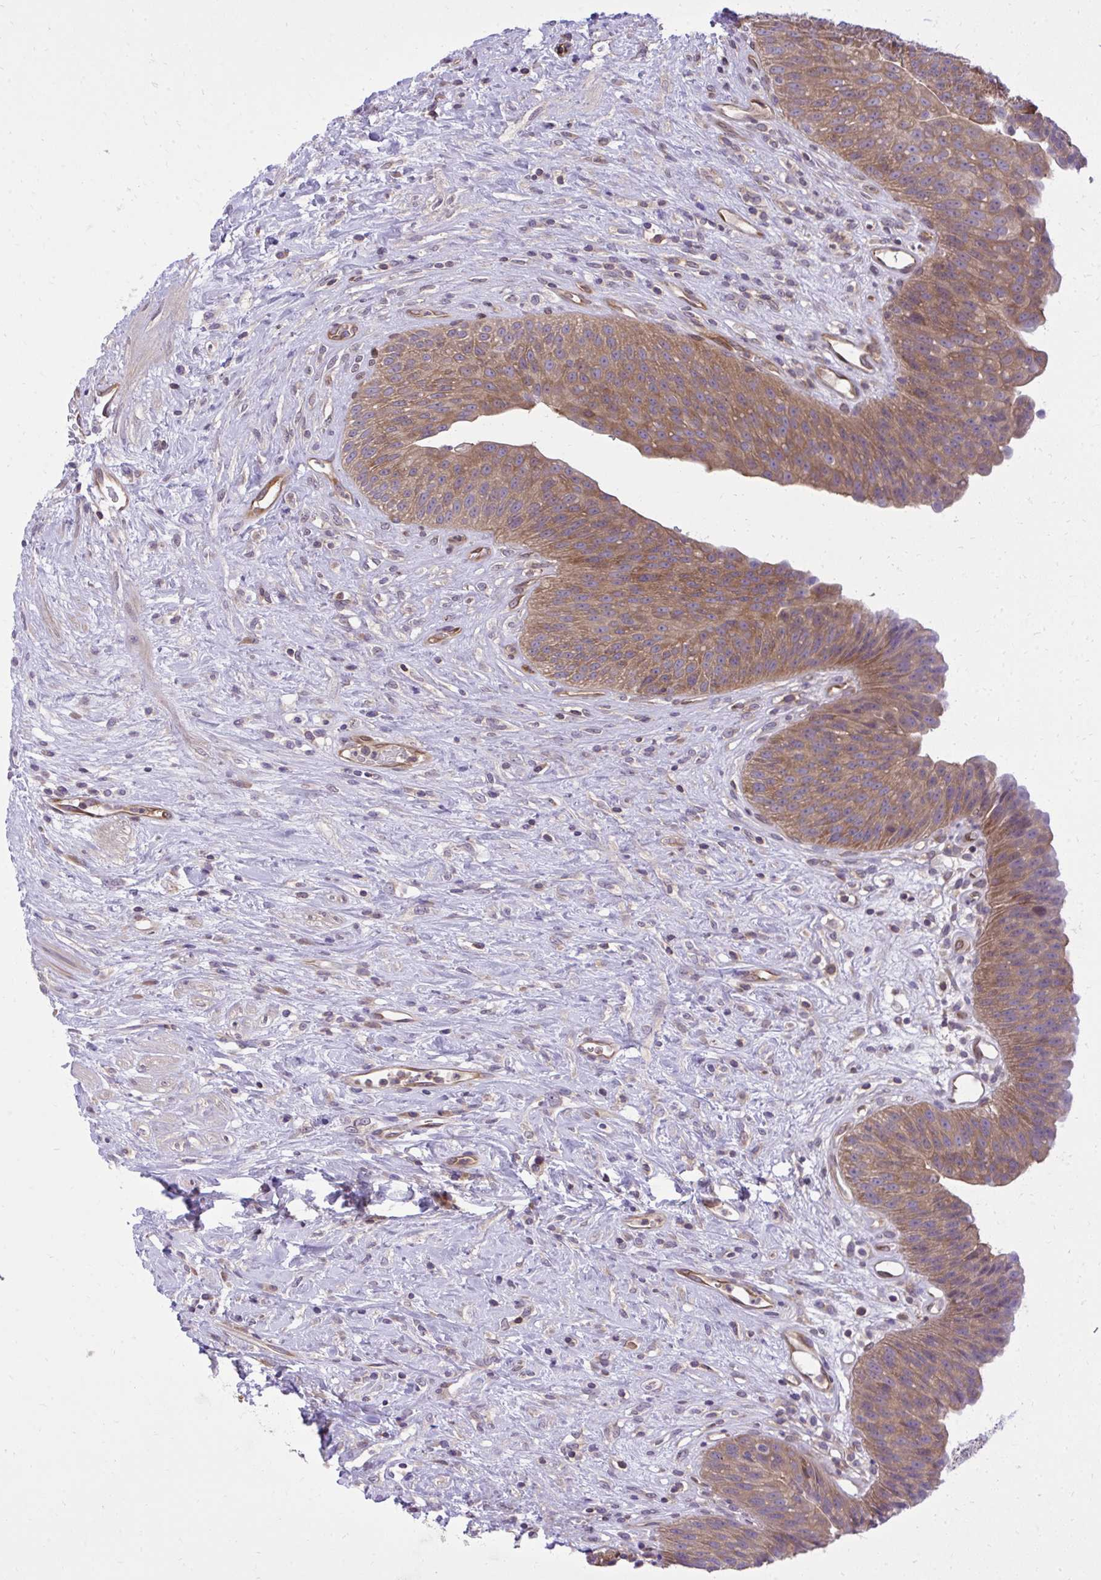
{"staining": {"intensity": "moderate", "quantity": ">75%", "location": "cytoplasmic/membranous"}, "tissue": "urinary bladder", "cell_type": "Urothelial cells", "image_type": "normal", "snomed": [{"axis": "morphology", "description": "Normal tissue, NOS"}, {"axis": "topography", "description": "Urinary bladder"}], "caption": "Protein expression by immunohistochemistry (IHC) reveals moderate cytoplasmic/membranous positivity in approximately >75% of urothelial cells in normal urinary bladder.", "gene": "PPP5C", "patient": {"sex": "female", "age": 56}}